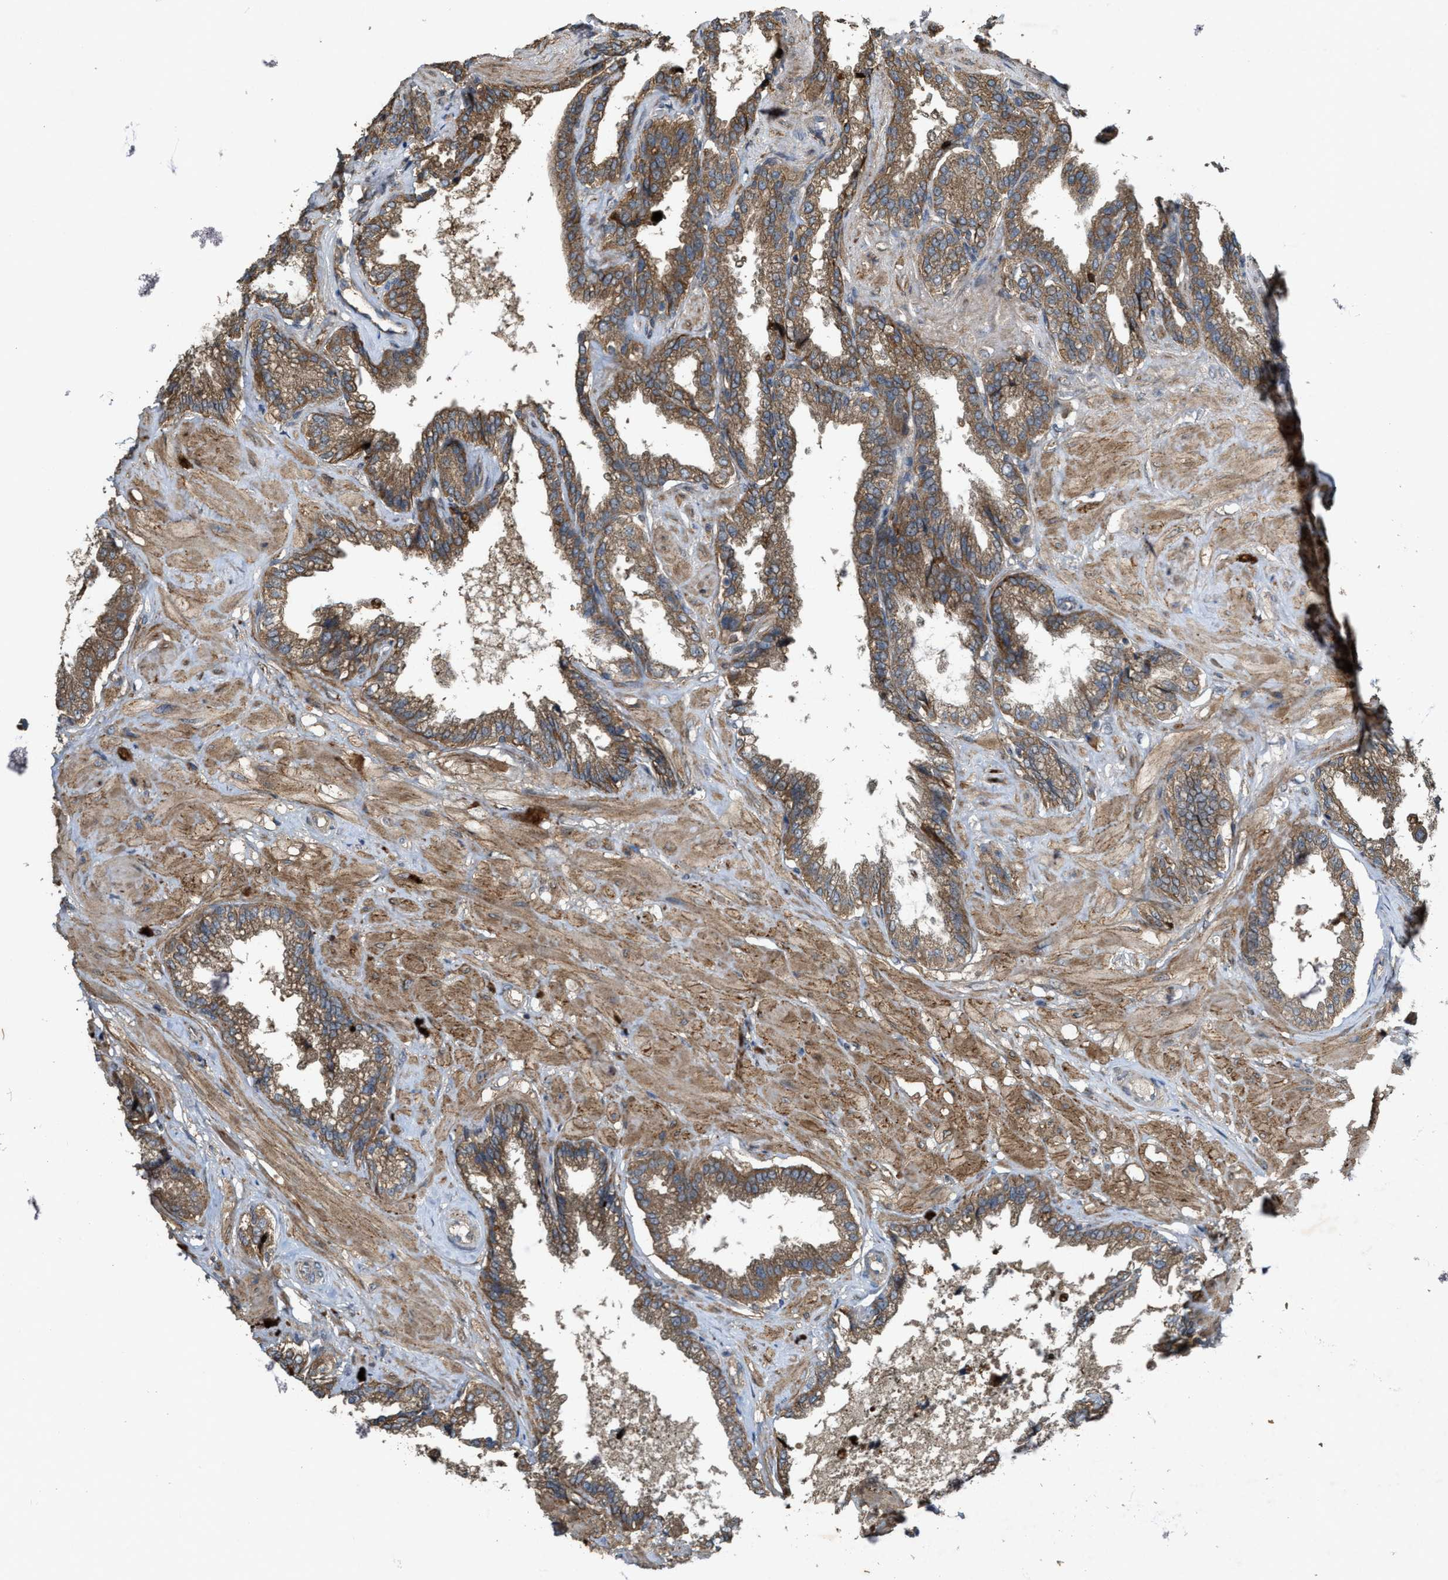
{"staining": {"intensity": "moderate", "quantity": ">75%", "location": "cytoplasmic/membranous"}, "tissue": "seminal vesicle", "cell_type": "Glandular cells", "image_type": "normal", "snomed": [{"axis": "morphology", "description": "Normal tissue, NOS"}, {"axis": "topography", "description": "Seminal veicle"}], "caption": "A micrograph of human seminal vesicle stained for a protein shows moderate cytoplasmic/membranous brown staining in glandular cells. (DAB (3,3'-diaminobenzidine) IHC with brightfield microscopy, high magnification).", "gene": "PDP2", "patient": {"sex": "male", "age": 46}}